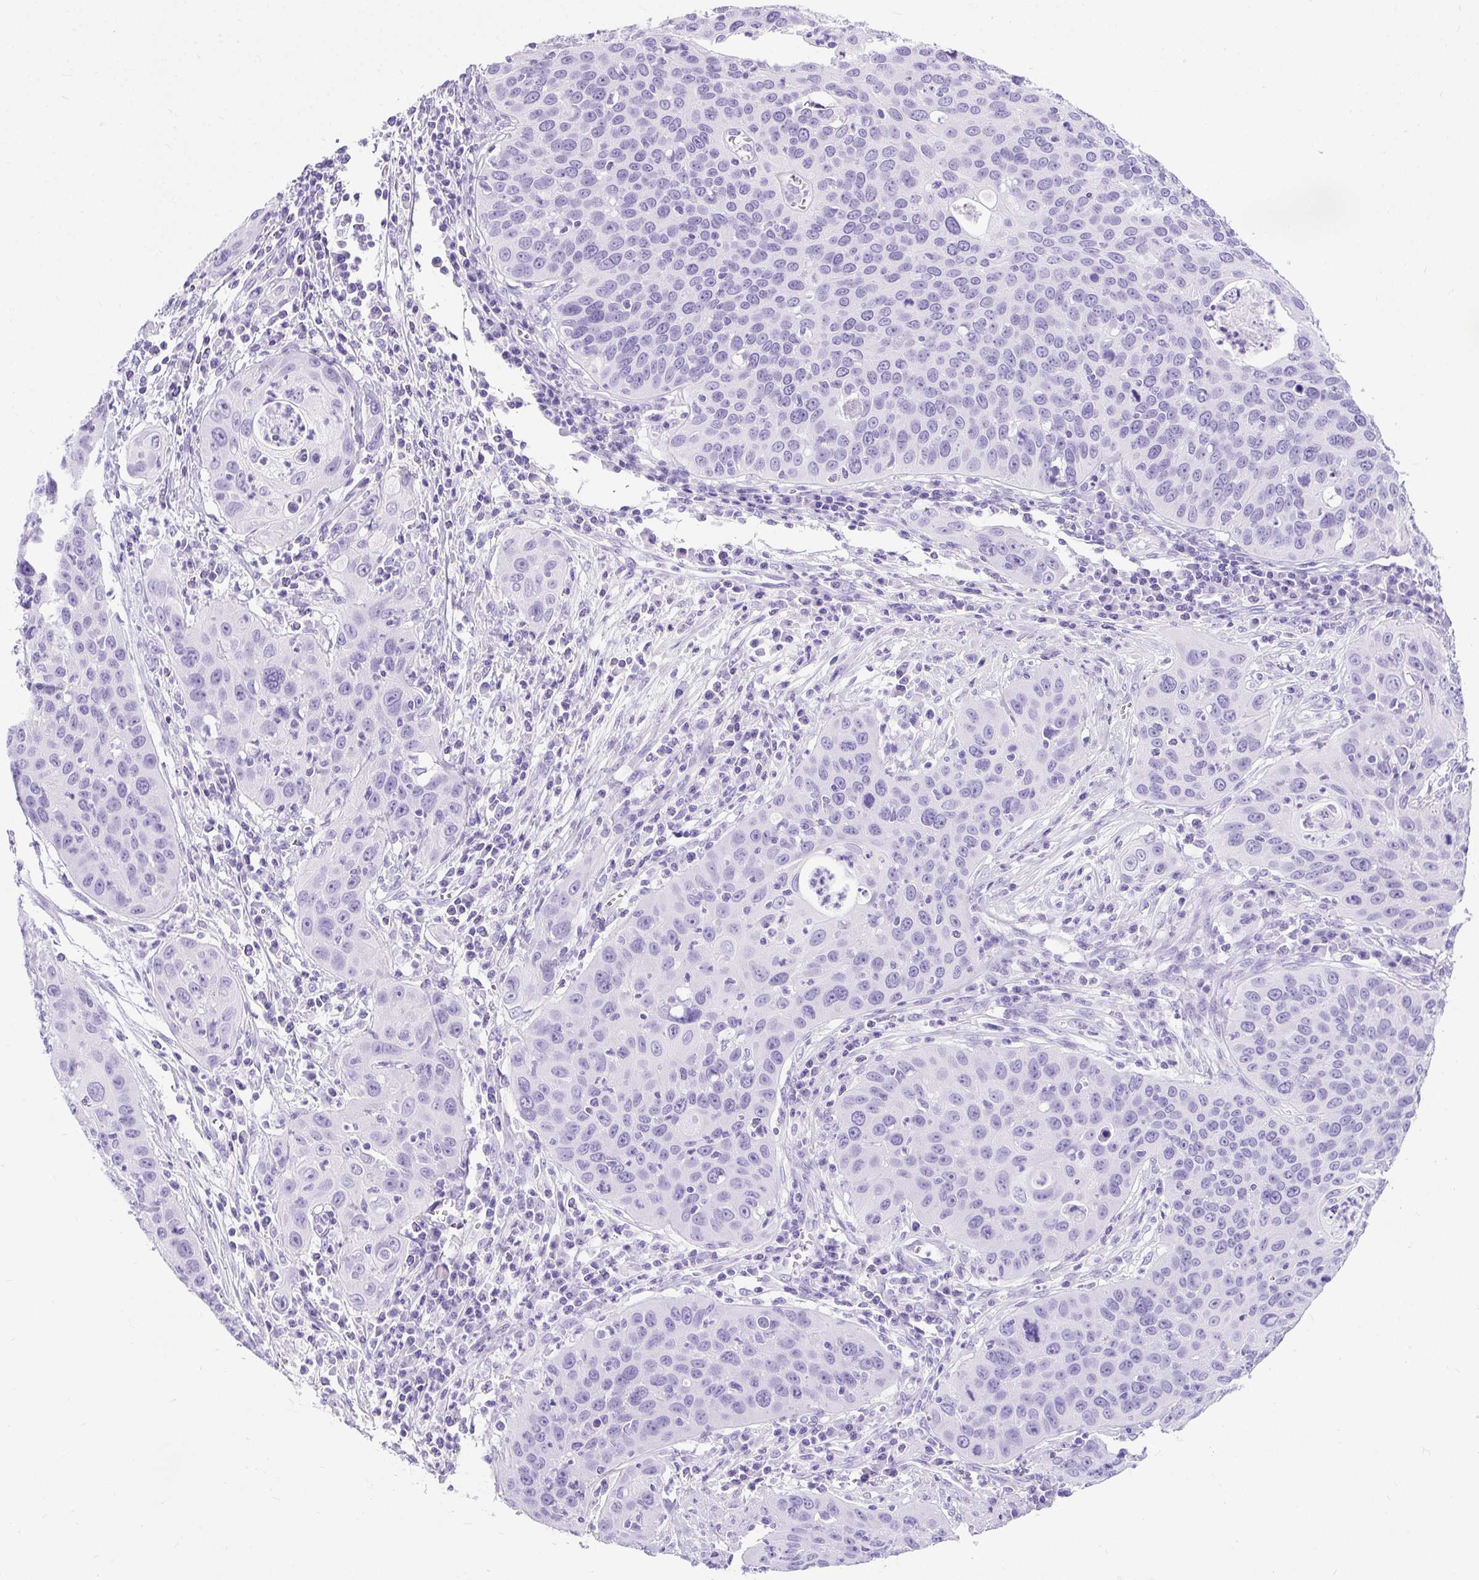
{"staining": {"intensity": "negative", "quantity": "none", "location": "none"}, "tissue": "cervical cancer", "cell_type": "Tumor cells", "image_type": "cancer", "snomed": [{"axis": "morphology", "description": "Squamous cell carcinoma, NOS"}, {"axis": "topography", "description": "Cervix"}], "caption": "IHC of human cervical cancer (squamous cell carcinoma) demonstrates no expression in tumor cells.", "gene": "PVALB", "patient": {"sex": "female", "age": 36}}